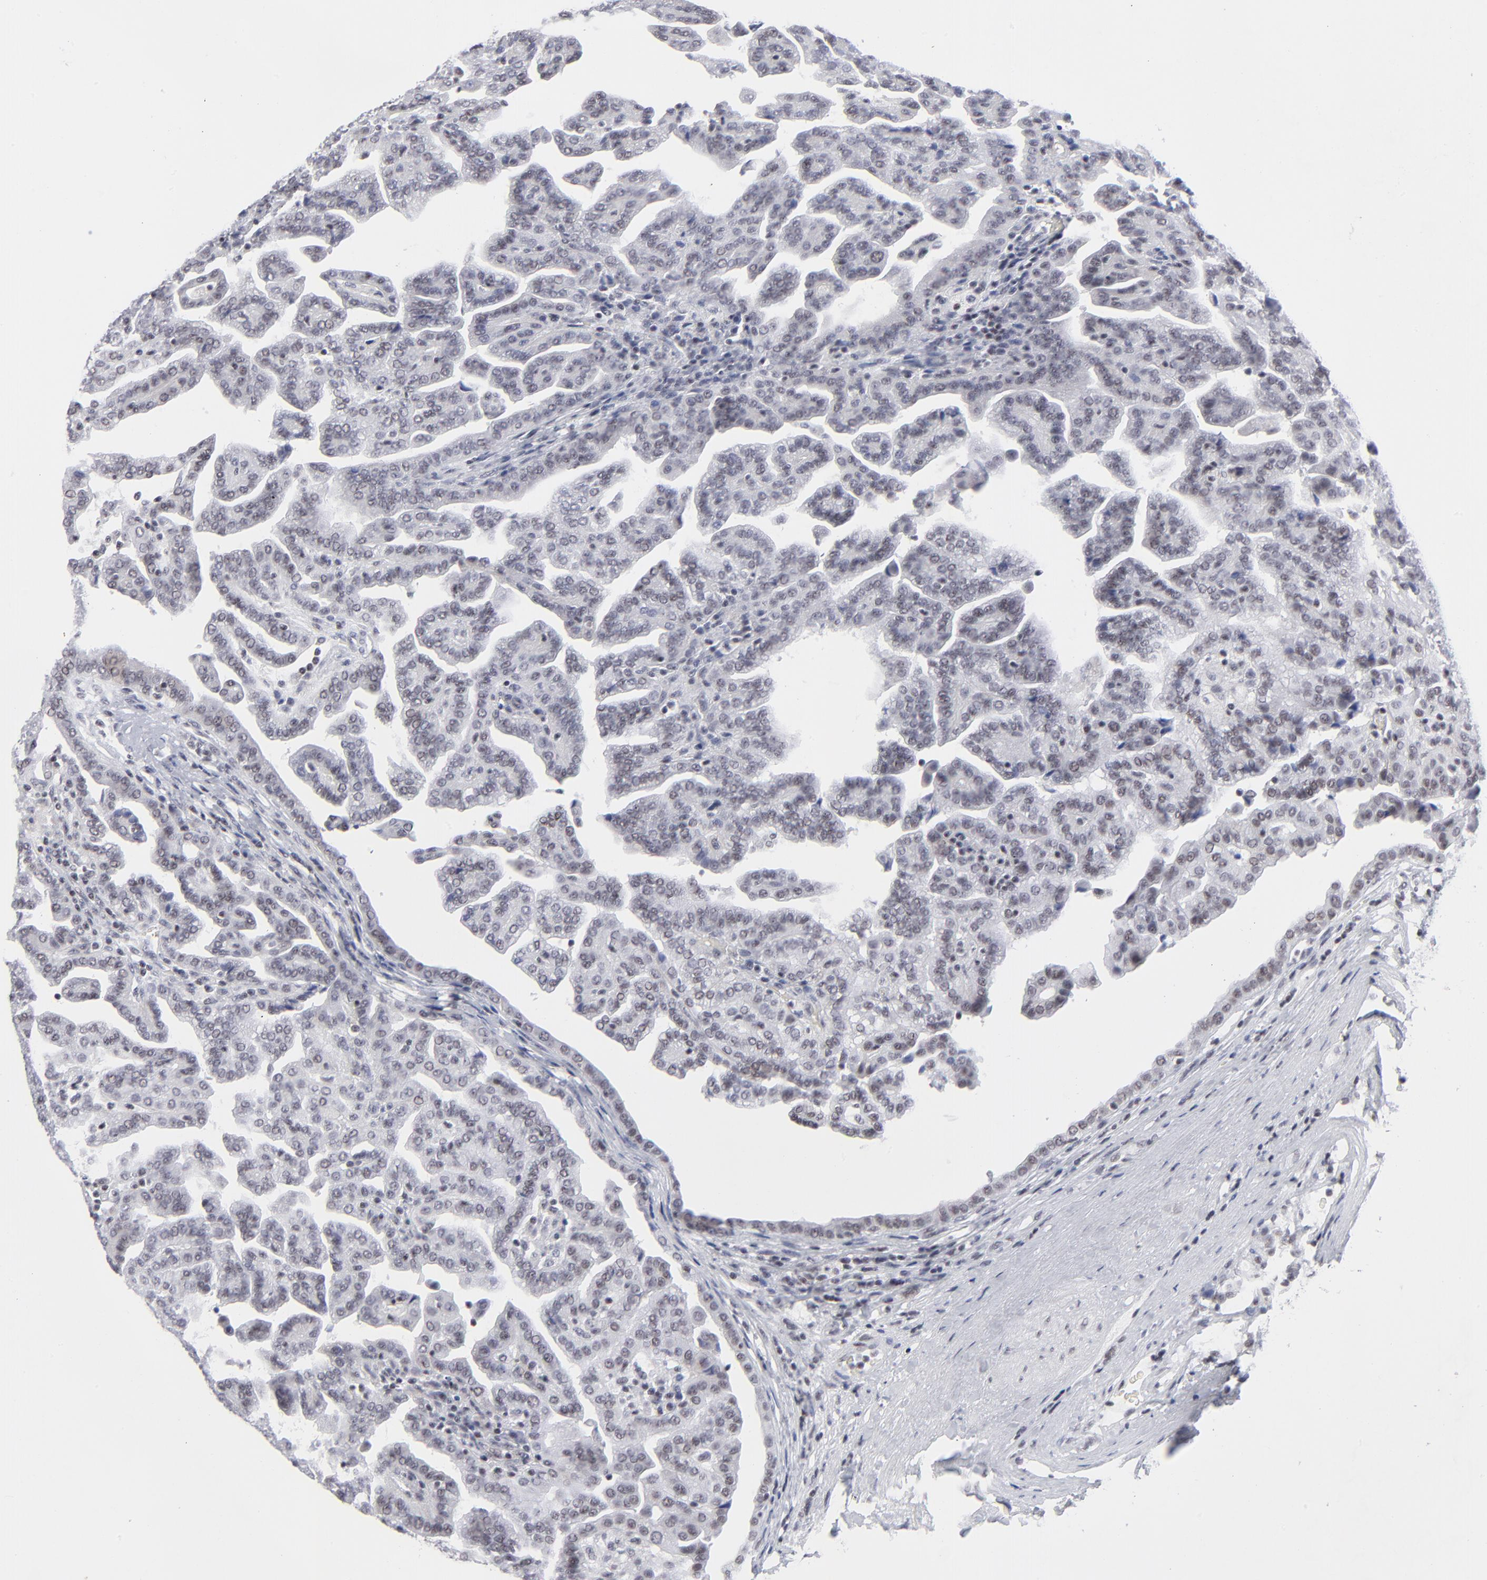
{"staining": {"intensity": "weak", "quantity": "25%-75%", "location": "nuclear"}, "tissue": "renal cancer", "cell_type": "Tumor cells", "image_type": "cancer", "snomed": [{"axis": "morphology", "description": "Adenocarcinoma, NOS"}, {"axis": "topography", "description": "Kidney"}], "caption": "Brown immunohistochemical staining in human renal cancer demonstrates weak nuclear expression in approximately 25%-75% of tumor cells.", "gene": "SP2", "patient": {"sex": "male", "age": 61}}